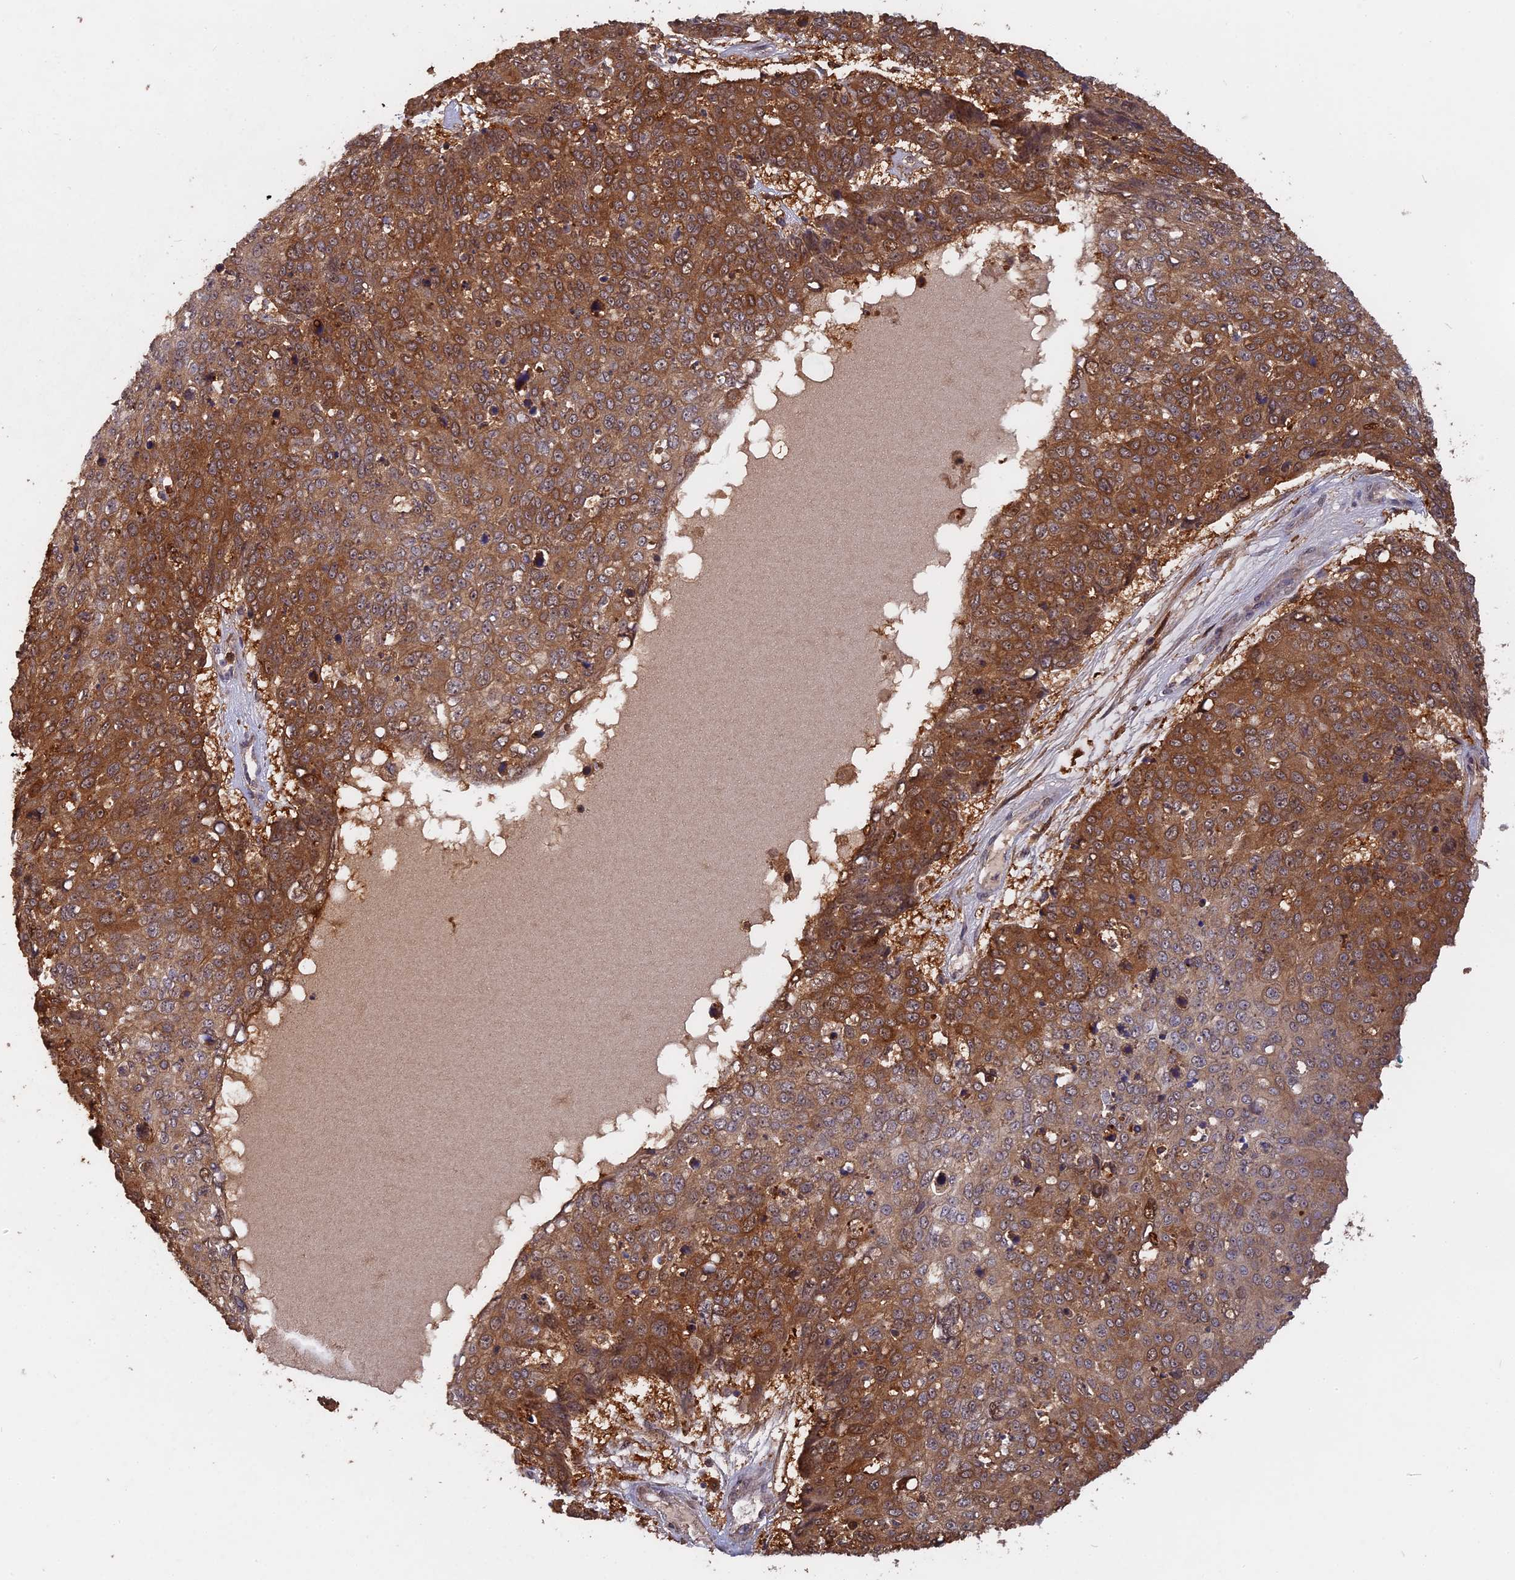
{"staining": {"intensity": "moderate", "quantity": "25%-75%", "location": "cytoplasmic/membranous"}, "tissue": "skin cancer", "cell_type": "Tumor cells", "image_type": "cancer", "snomed": [{"axis": "morphology", "description": "Squamous cell carcinoma, NOS"}, {"axis": "topography", "description": "Skin"}], "caption": "An IHC micrograph of tumor tissue is shown. Protein staining in brown highlights moderate cytoplasmic/membranous positivity in squamous cell carcinoma (skin) within tumor cells.", "gene": "SAC3D1", "patient": {"sex": "male", "age": 71}}